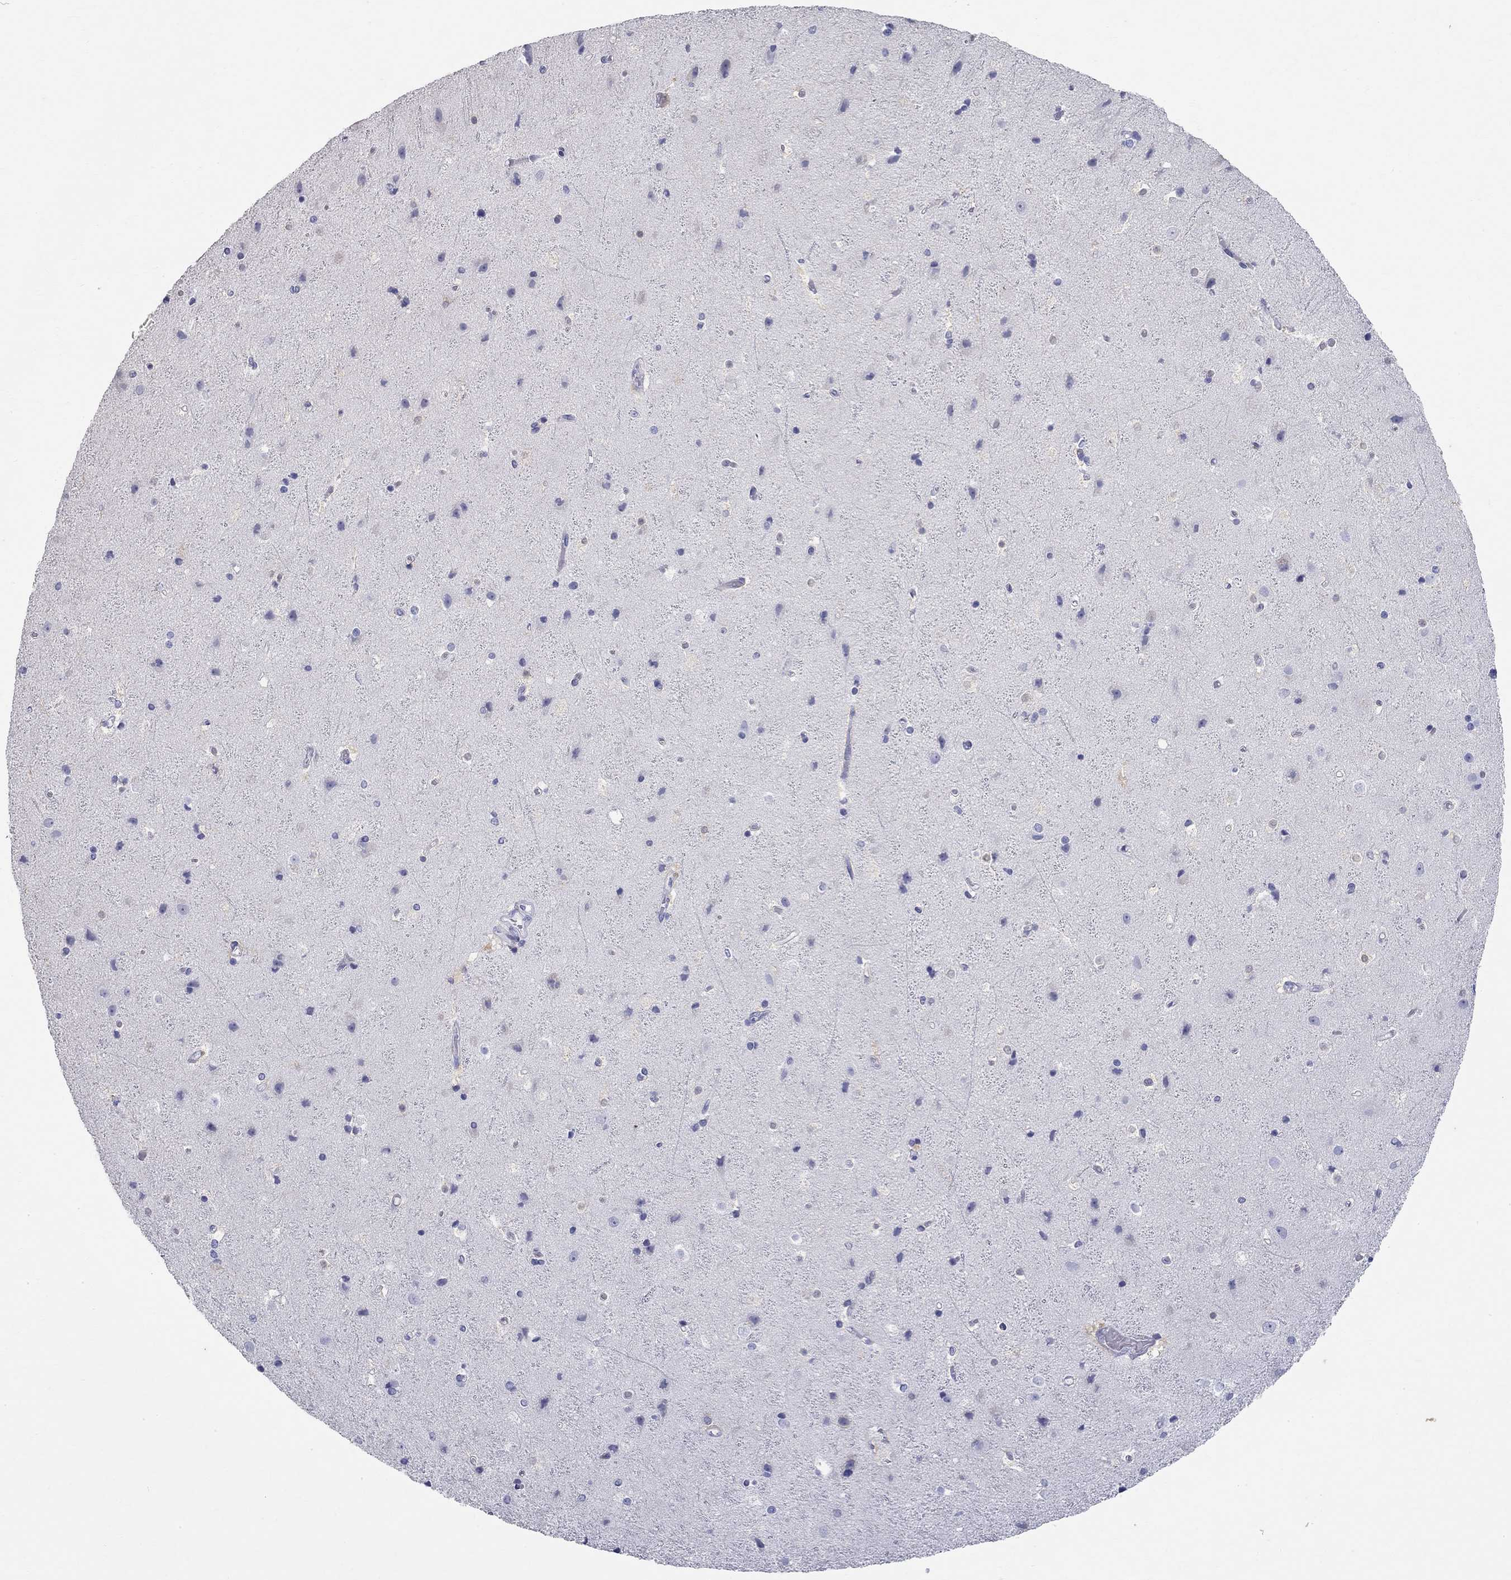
{"staining": {"intensity": "negative", "quantity": "none", "location": "none"}, "tissue": "cerebral cortex", "cell_type": "Endothelial cells", "image_type": "normal", "snomed": [{"axis": "morphology", "description": "Normal tissue, NOS"}, {"axis": "topography", "description": "Cerebral cortex"}], "caption": "DAB immunohistochemical staining of benign human cerebral cortex displays no significant staining in endothelial cells. Nuclei are stained in blue.", "gene": "PHOX2B", "patient": {"sex": "female", "age": 52}}